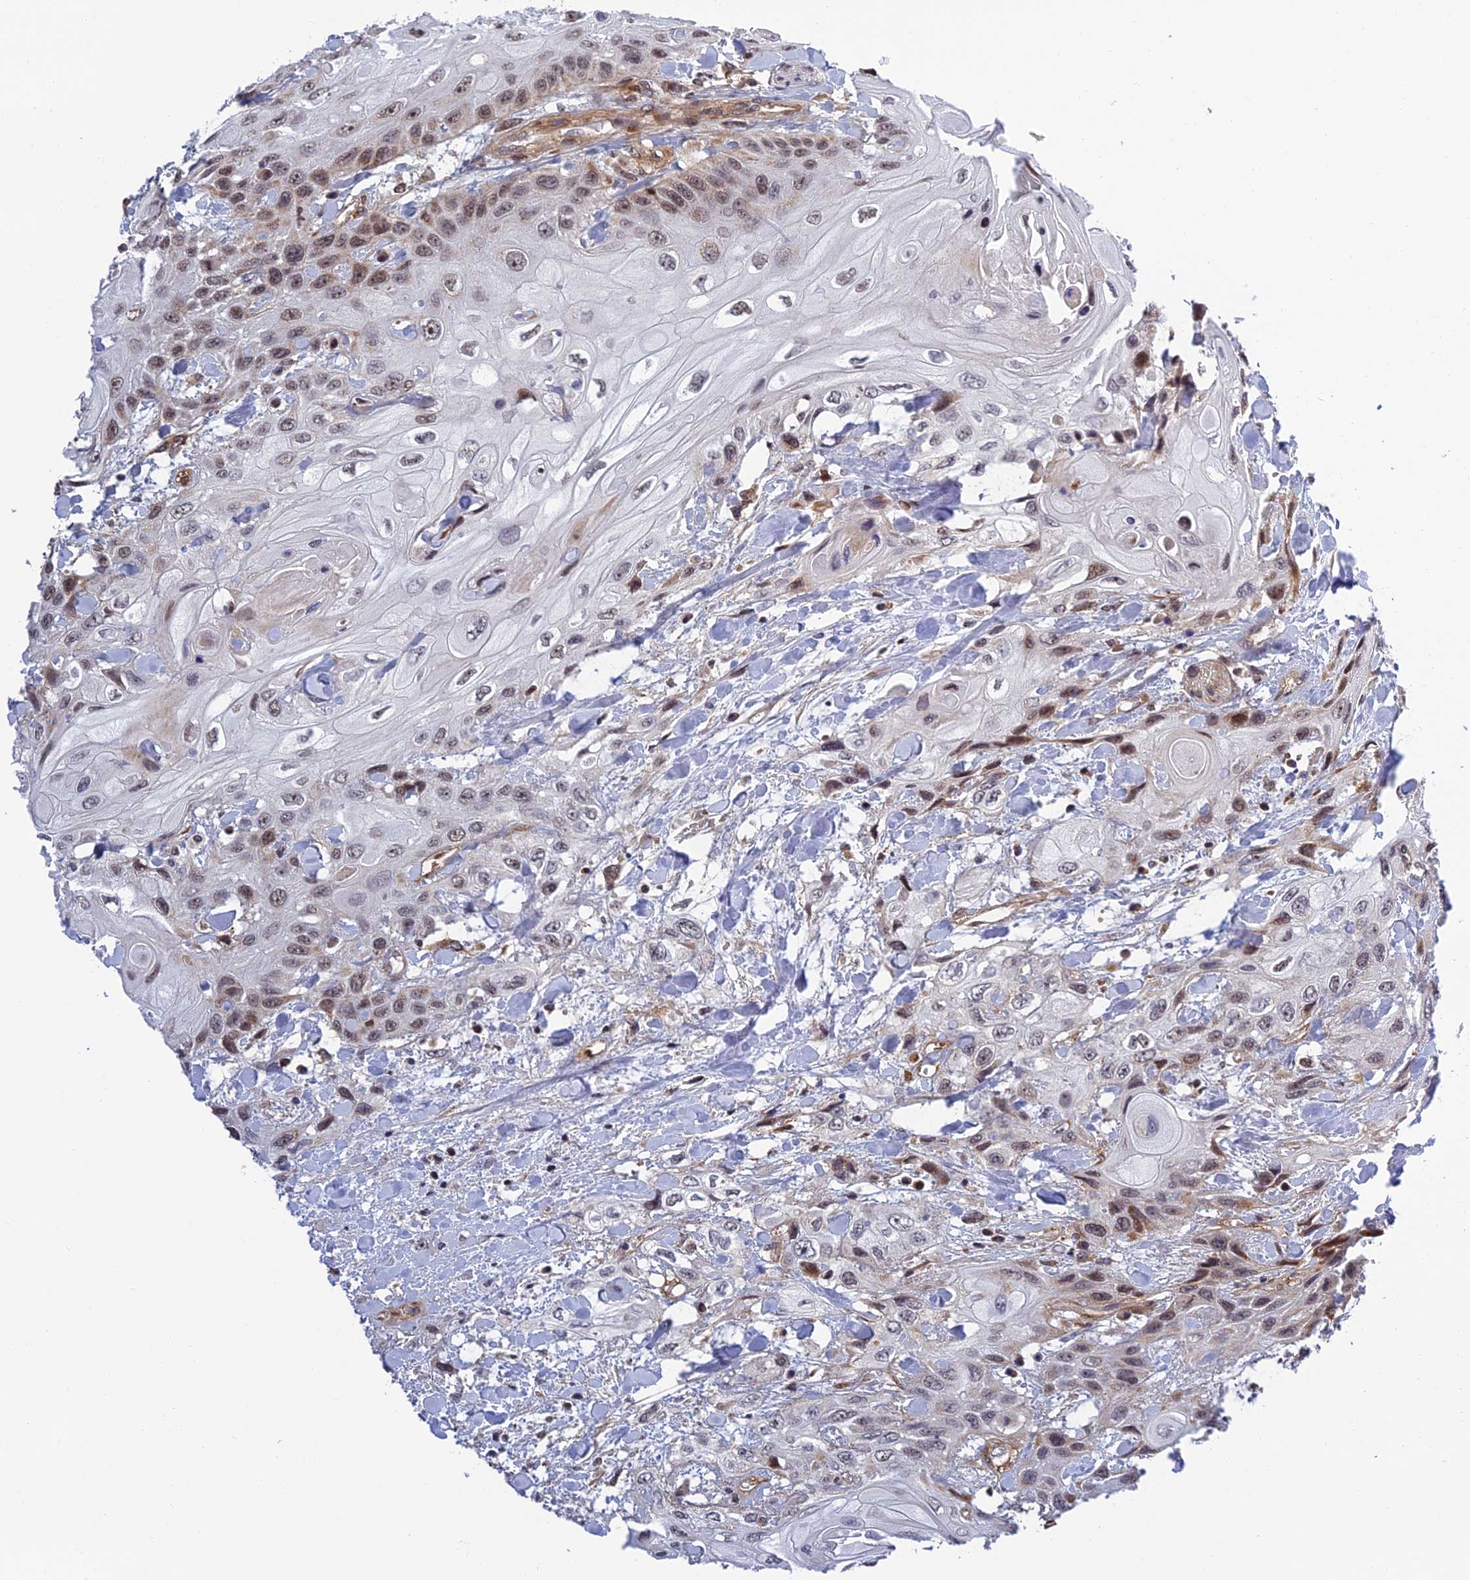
{"staining": {"intensity": "weak", "quantity": ">75%", "location": "nuclear"}, "tissue": "head and neck cancer", "cell_type": "Tumor cells", "image_type": "cancer", "snomed": [{"axis": "morphology", "description": "Squamous cell carcinoma, NOS"}, {"axis": "topography", "description": "Head-Neck"}], "caption": "IHC (DAB (3,3'-diaminobenzidine)) staining of head and neck cancer (squamous cell carcinoma) displays weak nuclear protein expression in about >75% of tumor cells.", "gene": "REXO1", "patient": {"sex": "female", "age": 43}}